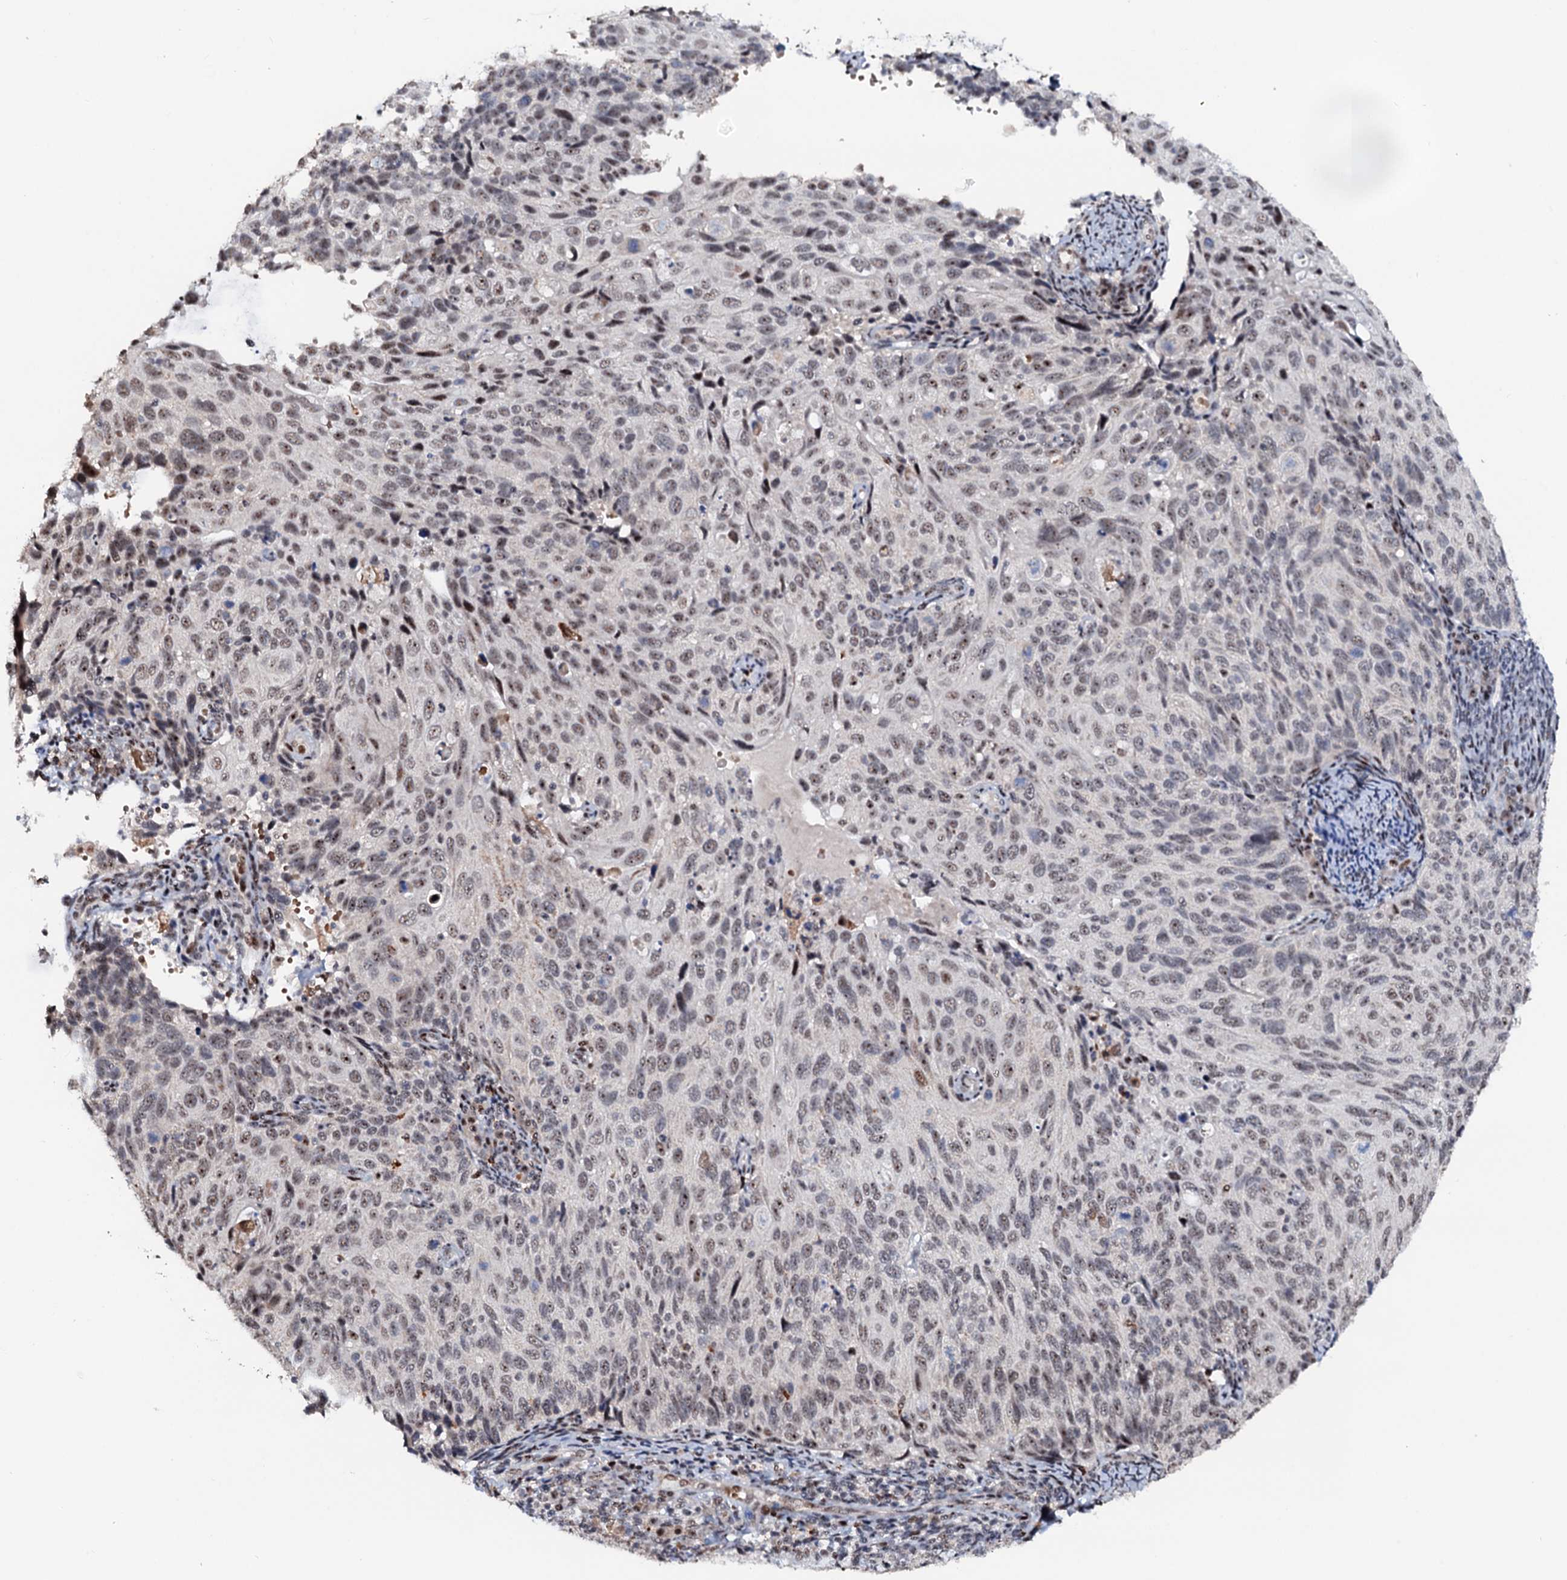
{"staining": {"intensity": "weak", "quantity": ">75%", "location": "nuclear"}, "tissue": "cervical cancer", "cell_type": "Tumor cells", "image_type": "cancer", "snomed": [{"axis": "morphology", "description": "Squamous cell carcinoma, NOS"}, {"axis": "topography", "description": "Cervix"}], "caption": "Immunohistochemistry (IHC) of squamous cell carcinoma (cervical) shows low levels of weak nuclear staining in about >75% of tumor cells.", "gene": "NEUROG3", "patient": {"sex": "female", "age": 70}}